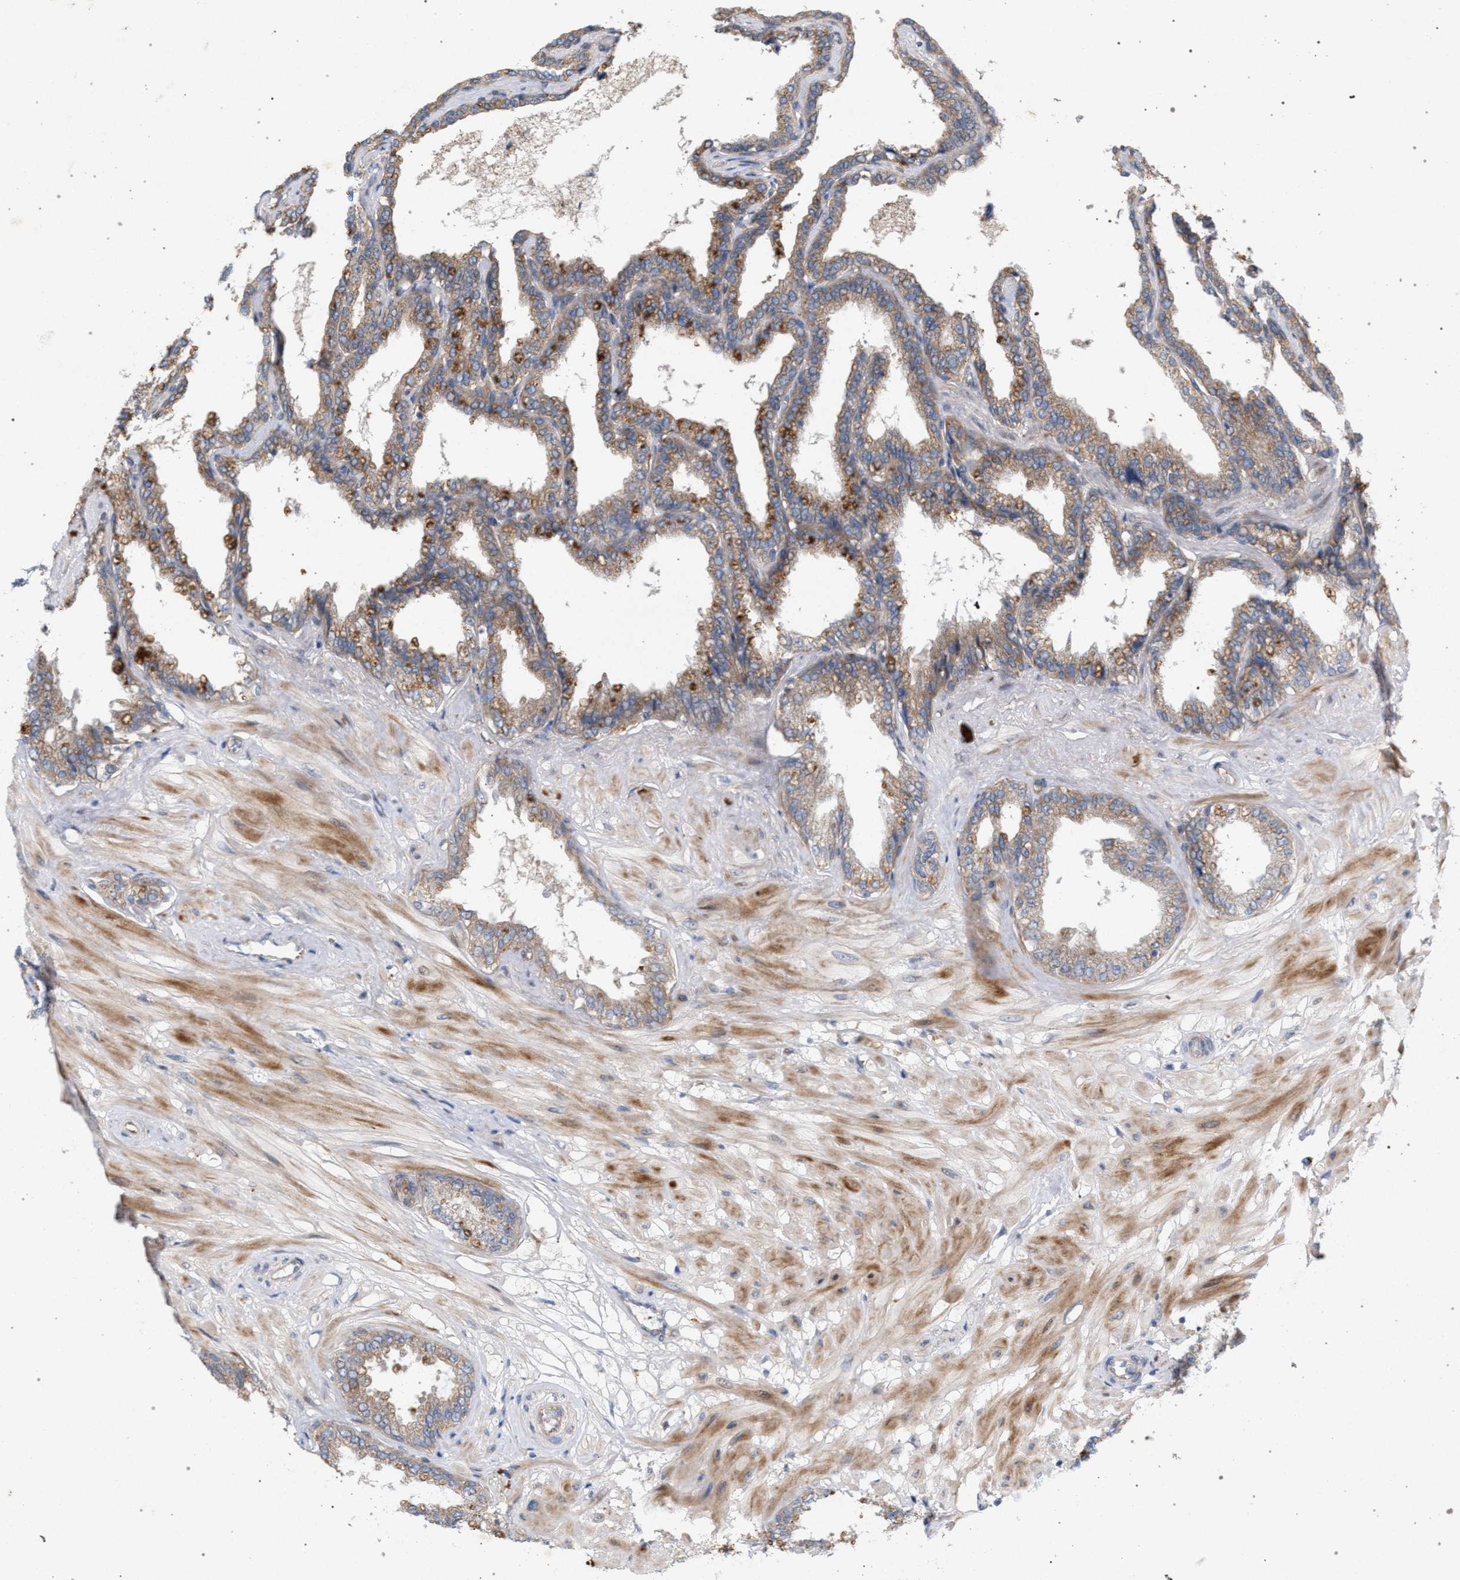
{"staining": {"intensity": "moderate", "quantity": ">75%", "location": "cytoplasmic/membranous"}, "tissue": "seminal vesicle", "cell_type": "Glandular cells", "image_type": "normal", "snomed": [{"axis": "morphology", "description": "Normal tissue, NOS"}, {"axis": "topography", "description": "Seminal veicle"}], "caption": "Glandular cells exhibit medium levels of moderate cytoplasmic/membranous expression in about >75% of cells in unremarkable seminal vesicle.", "gene": "MAMDC2", "patient": {"sex": "male", "age": 46}}